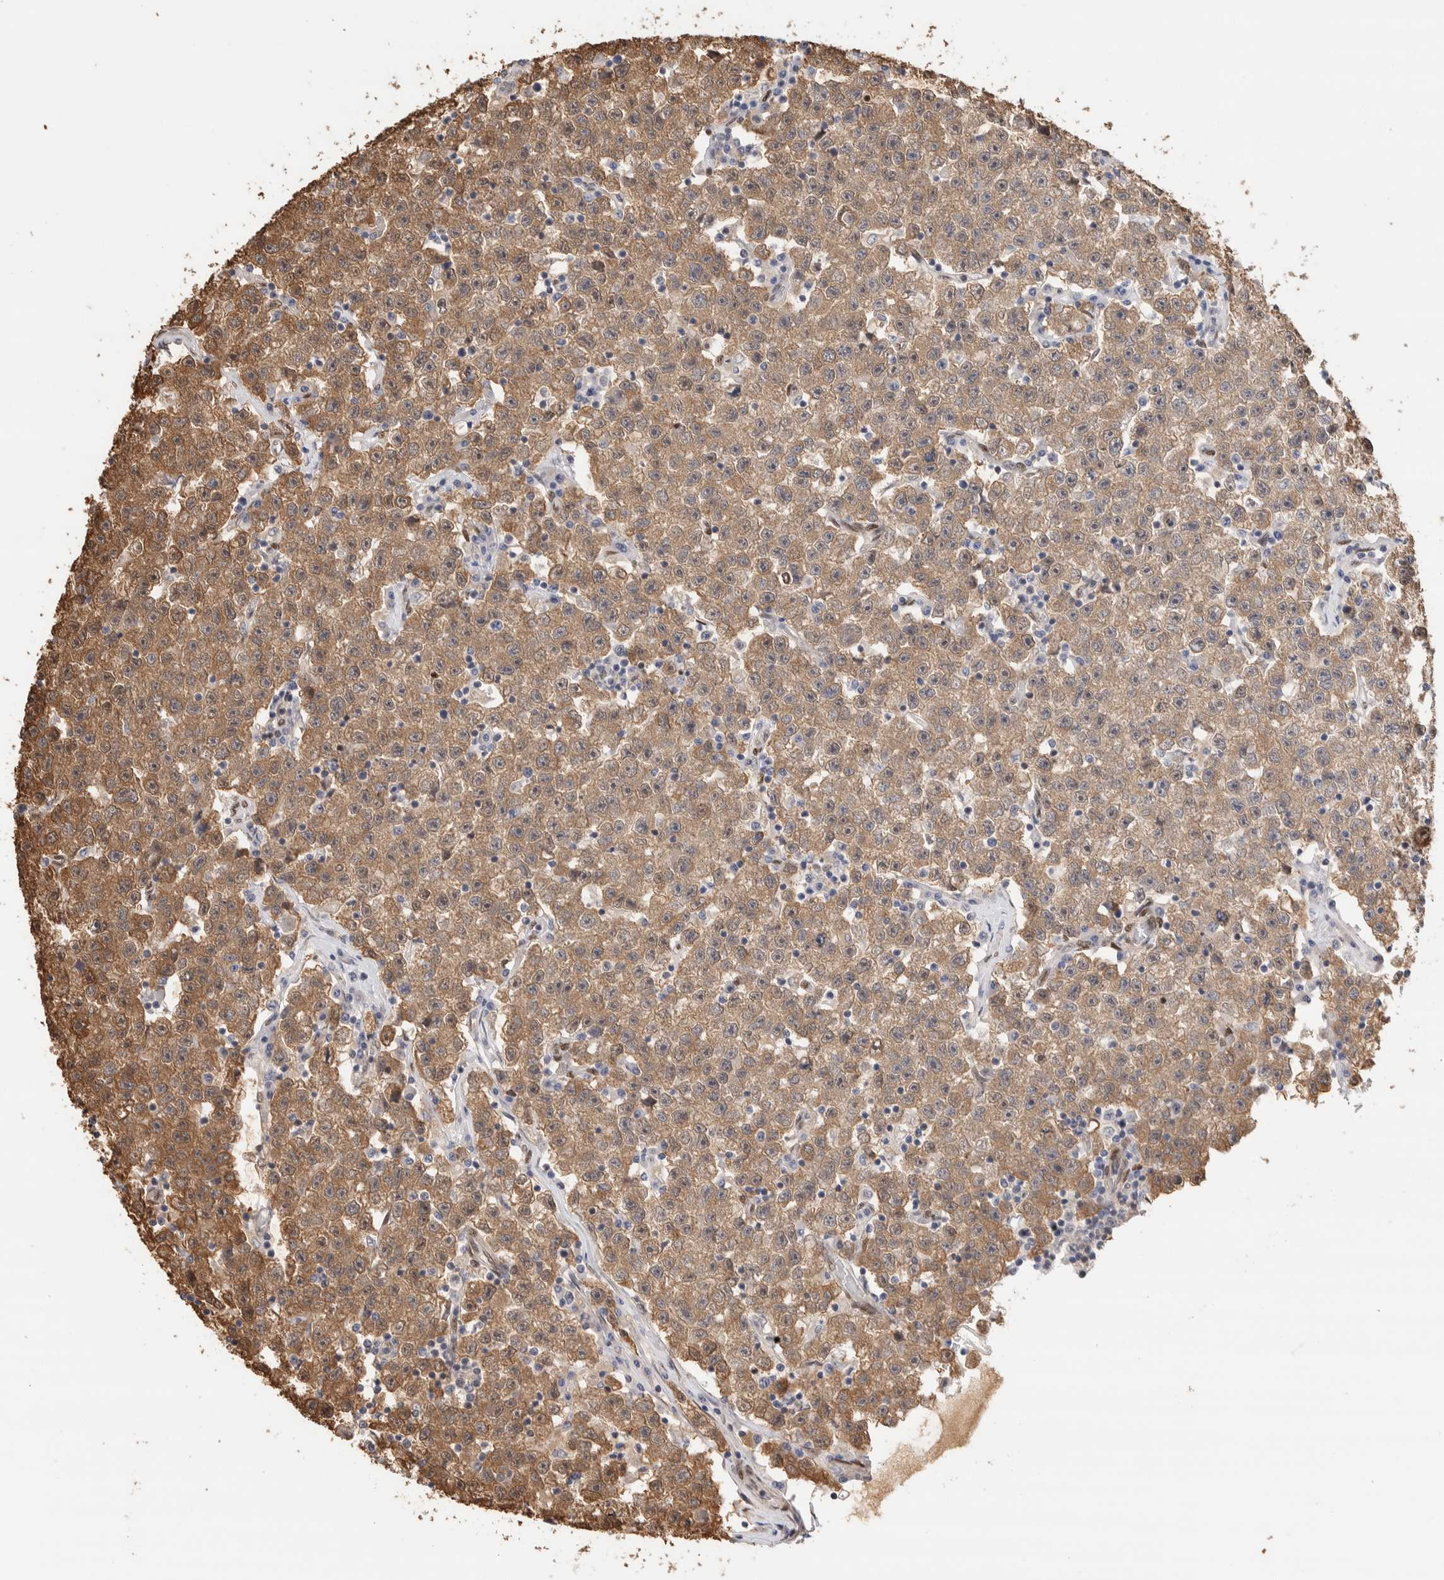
{"staining": {"intensity": "moderate", "quantity": ">75%", "location": "cytoplasmic/membranous"}, "tissue": "testis cancer", "cell_type": "Tumor cells", "image_type": "cancer", "snomed": [{"axis": "morphology", "description": "Seminoma, NOS"}, {"axis": "topography", "description": "Testis"}], "caption": "Moderate cytoplasmic/membranous expression for a protein is present in approximately >75% of tumor cells of testis cancer (seminoma) using immunohistochemistry.", "gene": "NSMAF", "patient": {"sex": "male", "age": 22}}